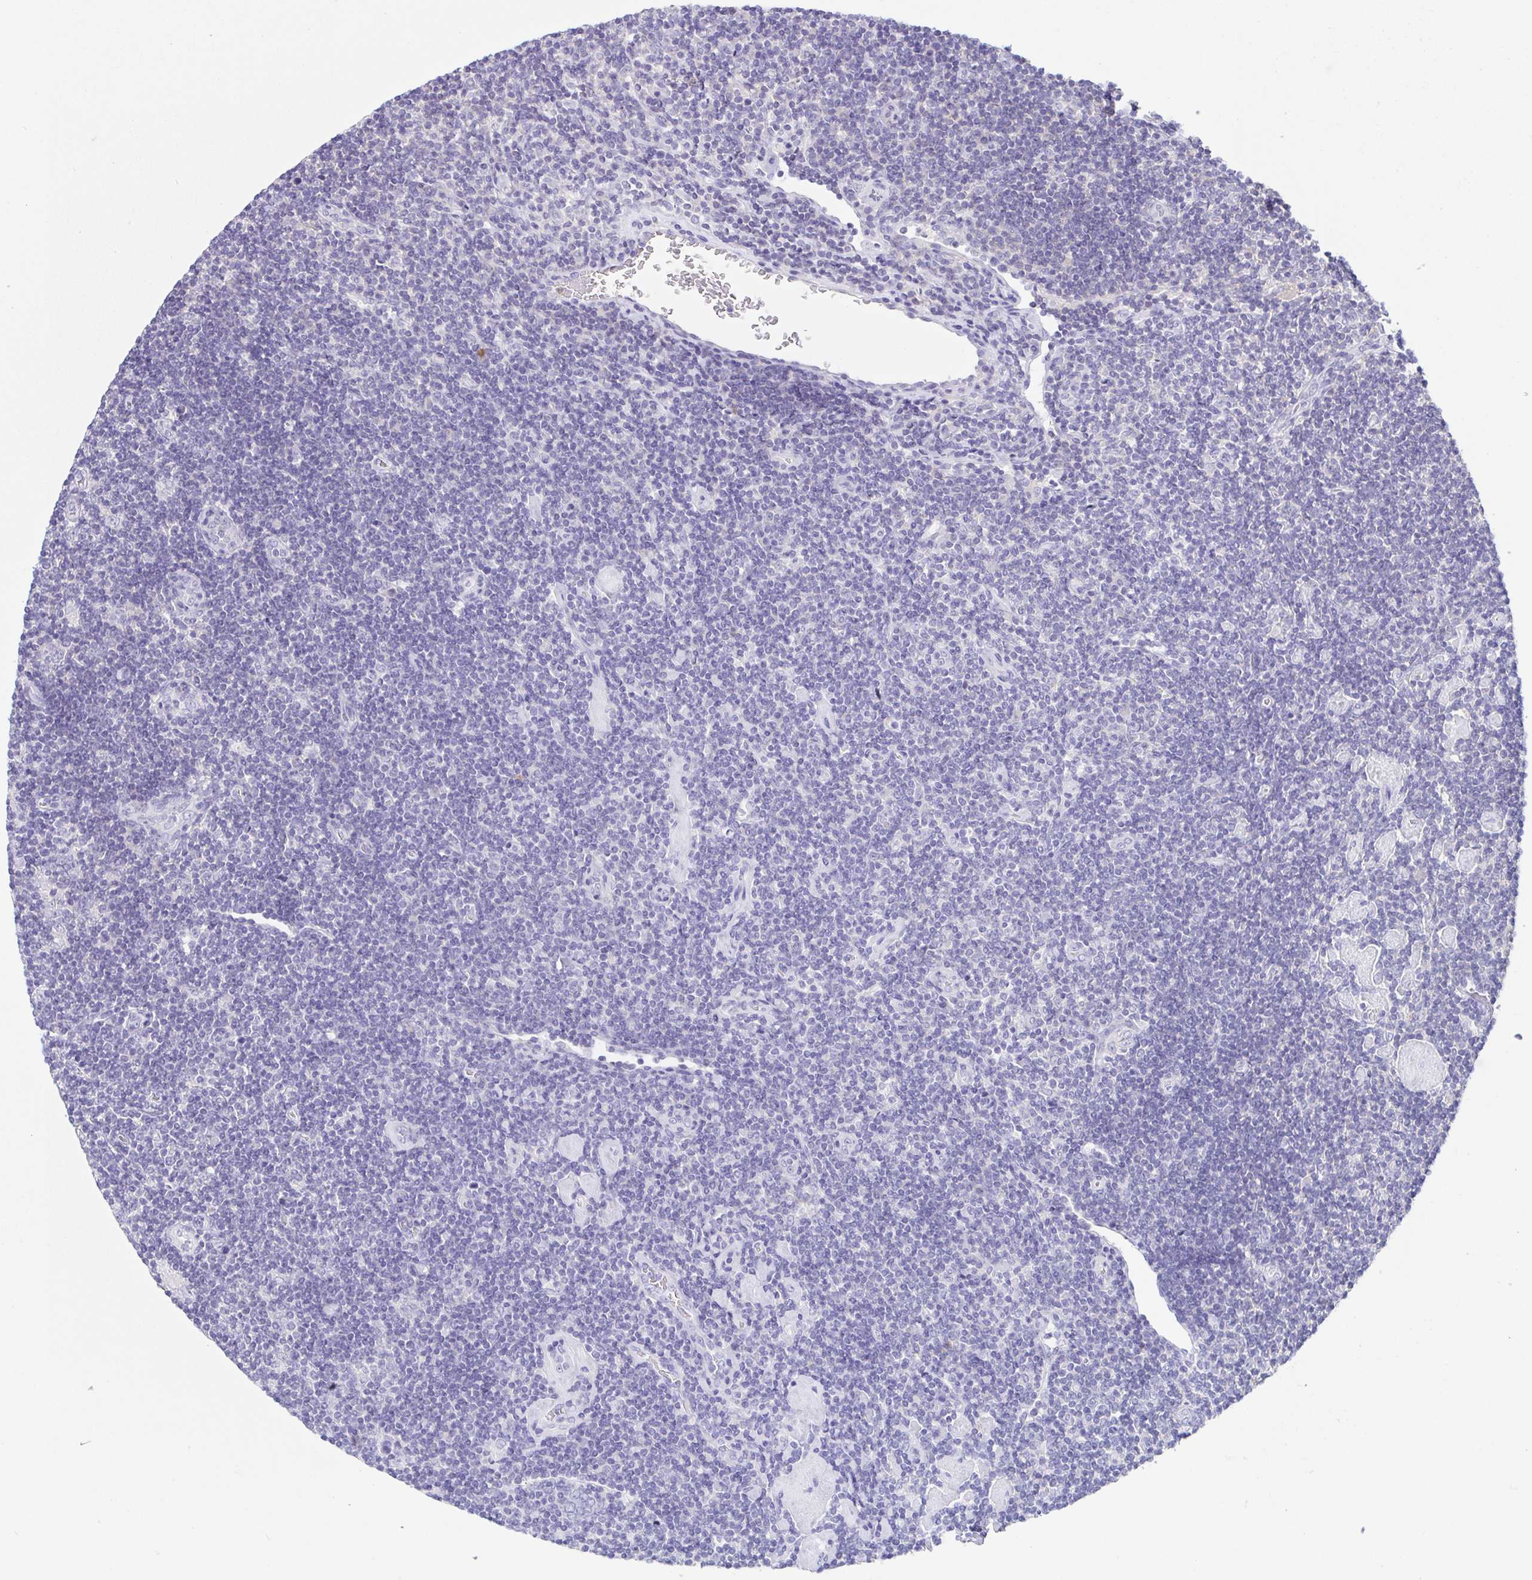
{"staining": {"intensity": "negative", "quantity": "none", "location": "none"}, "tissue": "lymphoma", "cell_type": "Tumor cells", "image_type": "cancer", "snomed": [{"axis": "morphology", "description": "Hodgkin's disease, NOS"}, {"axis": "topography", "description": "Lymph node"}], "caption": "IHC image of neoplastic tissue: lymphoma stained with DAB shows no significant protein staining in tumor cells.", "gene": "ARPP21", "patient": {"sex": "male", "age": 40}}